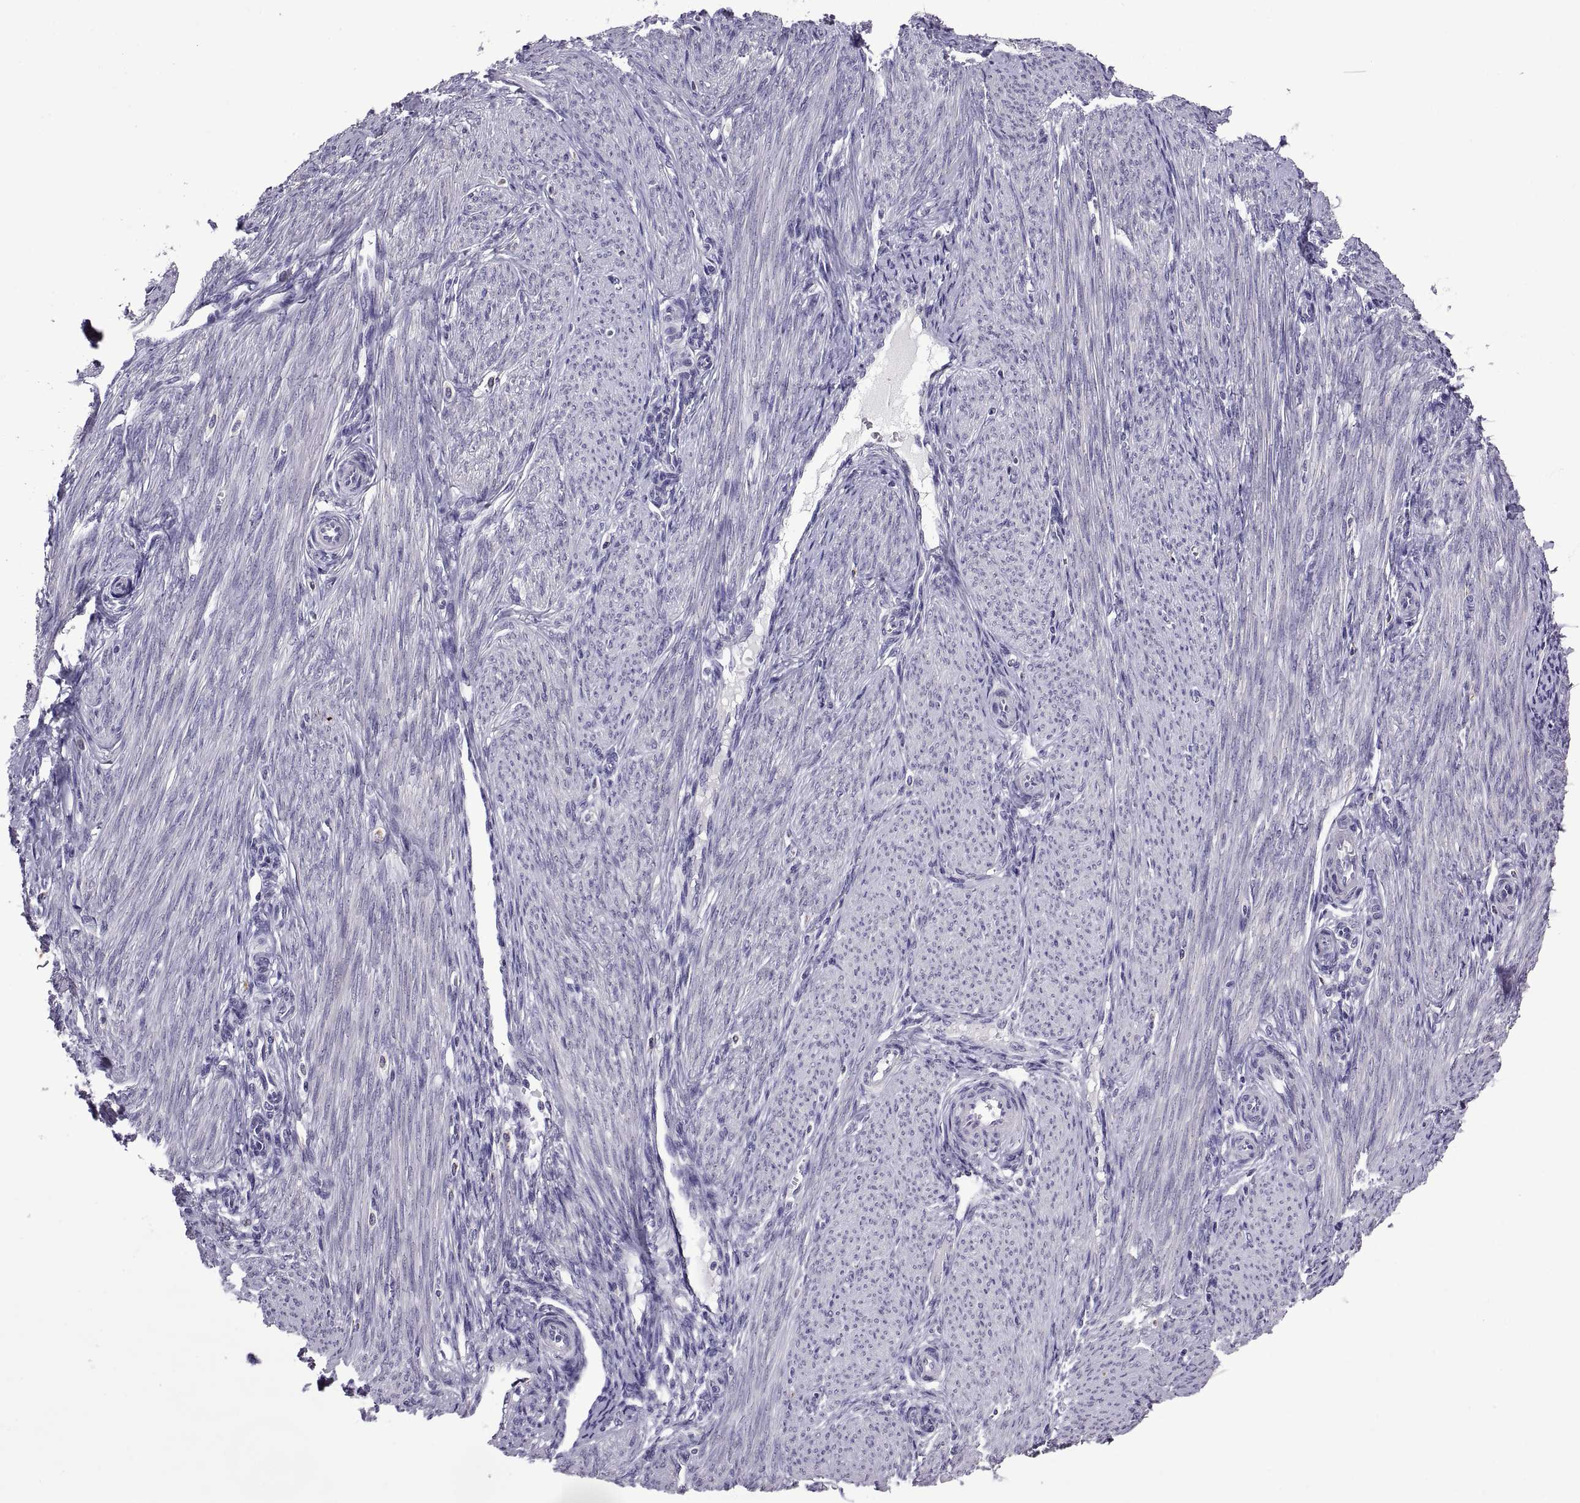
{"staining": {"intensity": "negative", "quantity": "none", "location": "none"}, "tissue": "endometrium", "cell_type": "Cells in endometrial stroma", "image_type": "normal", "snomed": [{"axis": "morphology", "description": "Normal tissue, NOS"}, {"axis": "topography", "description": "Endometrium"}], "caption": "IHC of benign human endometrium demonstrates no expression in cells in endometrial stroma. (Stains: DAB immunohistochemistry (IHC) with hematoxylin counter stain, Microscopy: brightfield microscopy at high magnification).", "gene": "MAGEB18", "patient": {"sex": "female", "age": 39}}